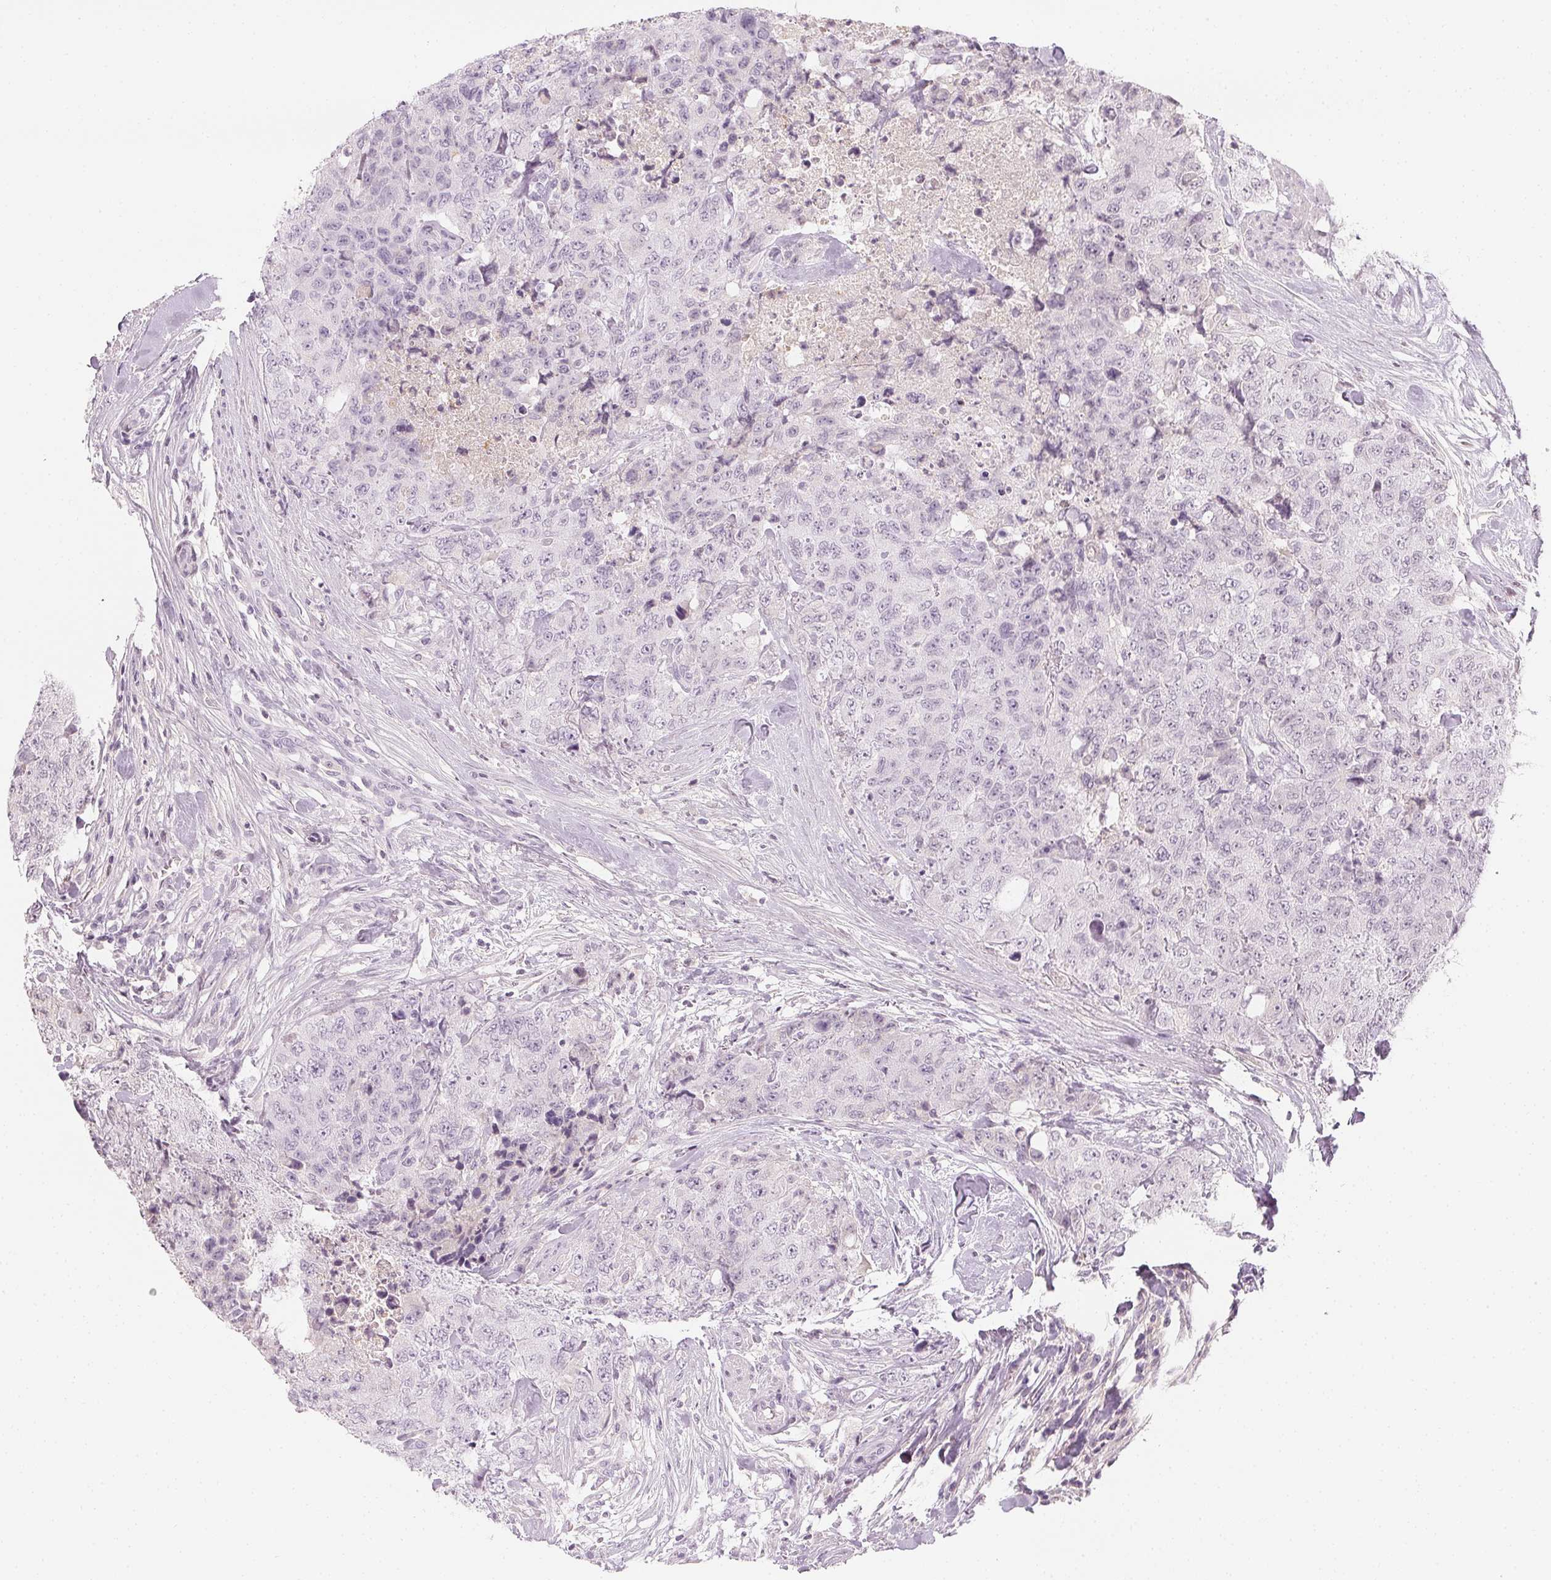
{"staining": {"intensity": "negative", "quantity": "none", "location": "none"}, "tissue": "urothelial cancer", "cell_type": "Tumor cells", "image_type": "cancer", "snomed": [{"axis": "morphology", "description": "Urothelial carcinoma, High grade"}, {"axis": "topography", "description": "Urinary bladder"}], "caption": "Tumor cells are negative for protein expression in human high-grade urothelial carcinoma.", "gene": "AFM", "patient": {"sex": "female", "age": 78}}